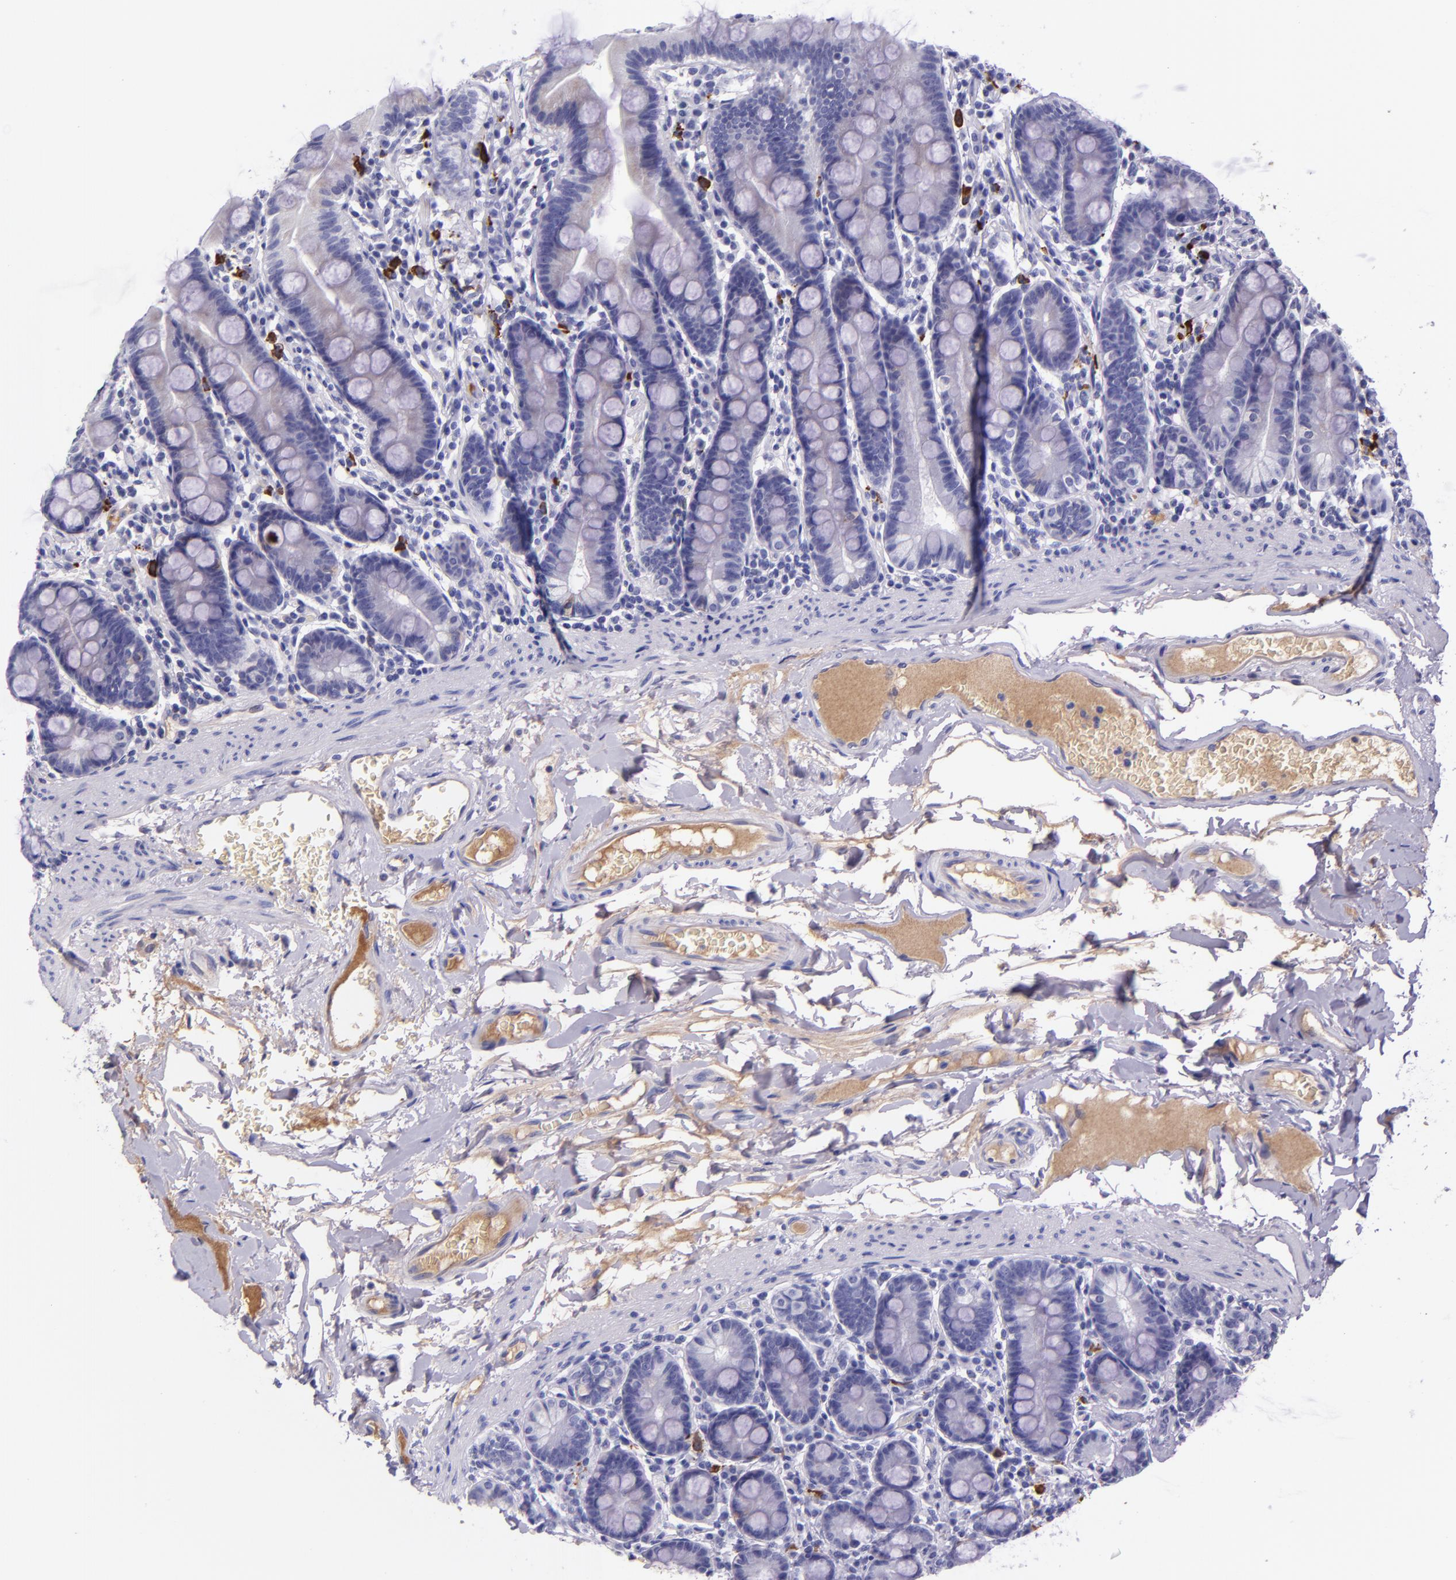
{"staining": {"intensity": "negative", "quantity": "none", "location": "none"}, "tissue": "duodenum", "cell_type": "Glandular cells", "image_type": "normal", "snomed": [{"axis": "morphology", "description": "Normal tissue, NOS"}, {"axis": "topography", "description": "Duodenum"}], "caption": "IHC histopathology image of benign duodenum: human duodenum stained with DAB displays no significant protein staining in glandular cells.", "gene": "KNG1", "patient": {"sex": "male", "age": 50}}